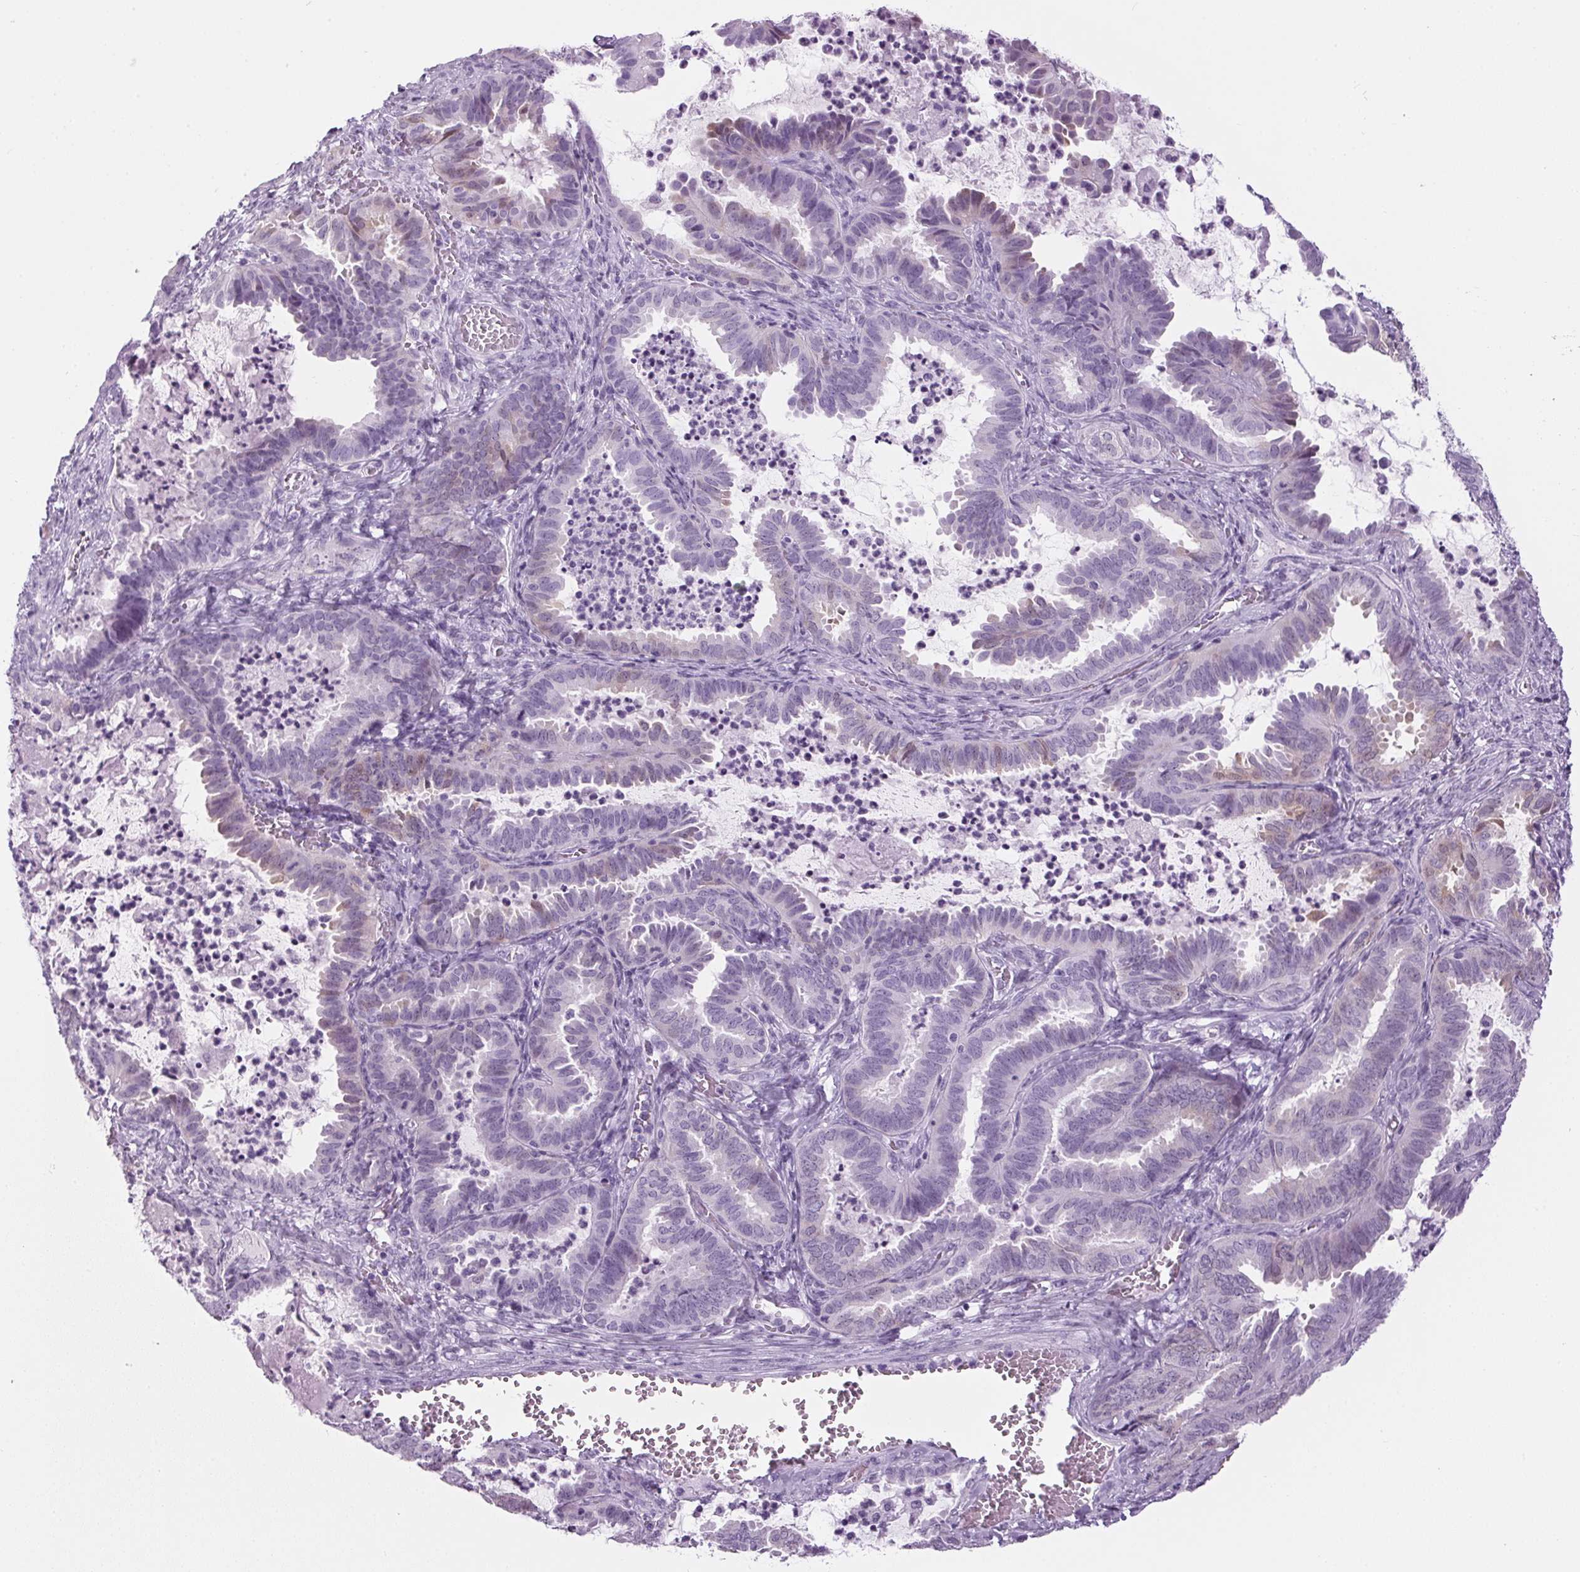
{"staining": {"intensity": "weak", "quantity": "<25%", "location": "cytoplasmic/membranous"}, "tissue": "ovarian cancer", "cell_type": "Tumor cells", "image_type": "cancer", "snomed": [{"axis": "morphology", "description": "Carcinoma, endometroid"}, {"axis": "topography", "description": "Ovary"}], "caption": "DAB (3,3'-diaminobenzidine) immunohistochemical staining of ovarian endometroid carcinoma demonstrates no significant positivity in tumor cells. (Brightfield microscopy of DAB IHC at high magnification).", "gene": "PPP1R1A", "patient": {"sex": "female", "age": 70}}